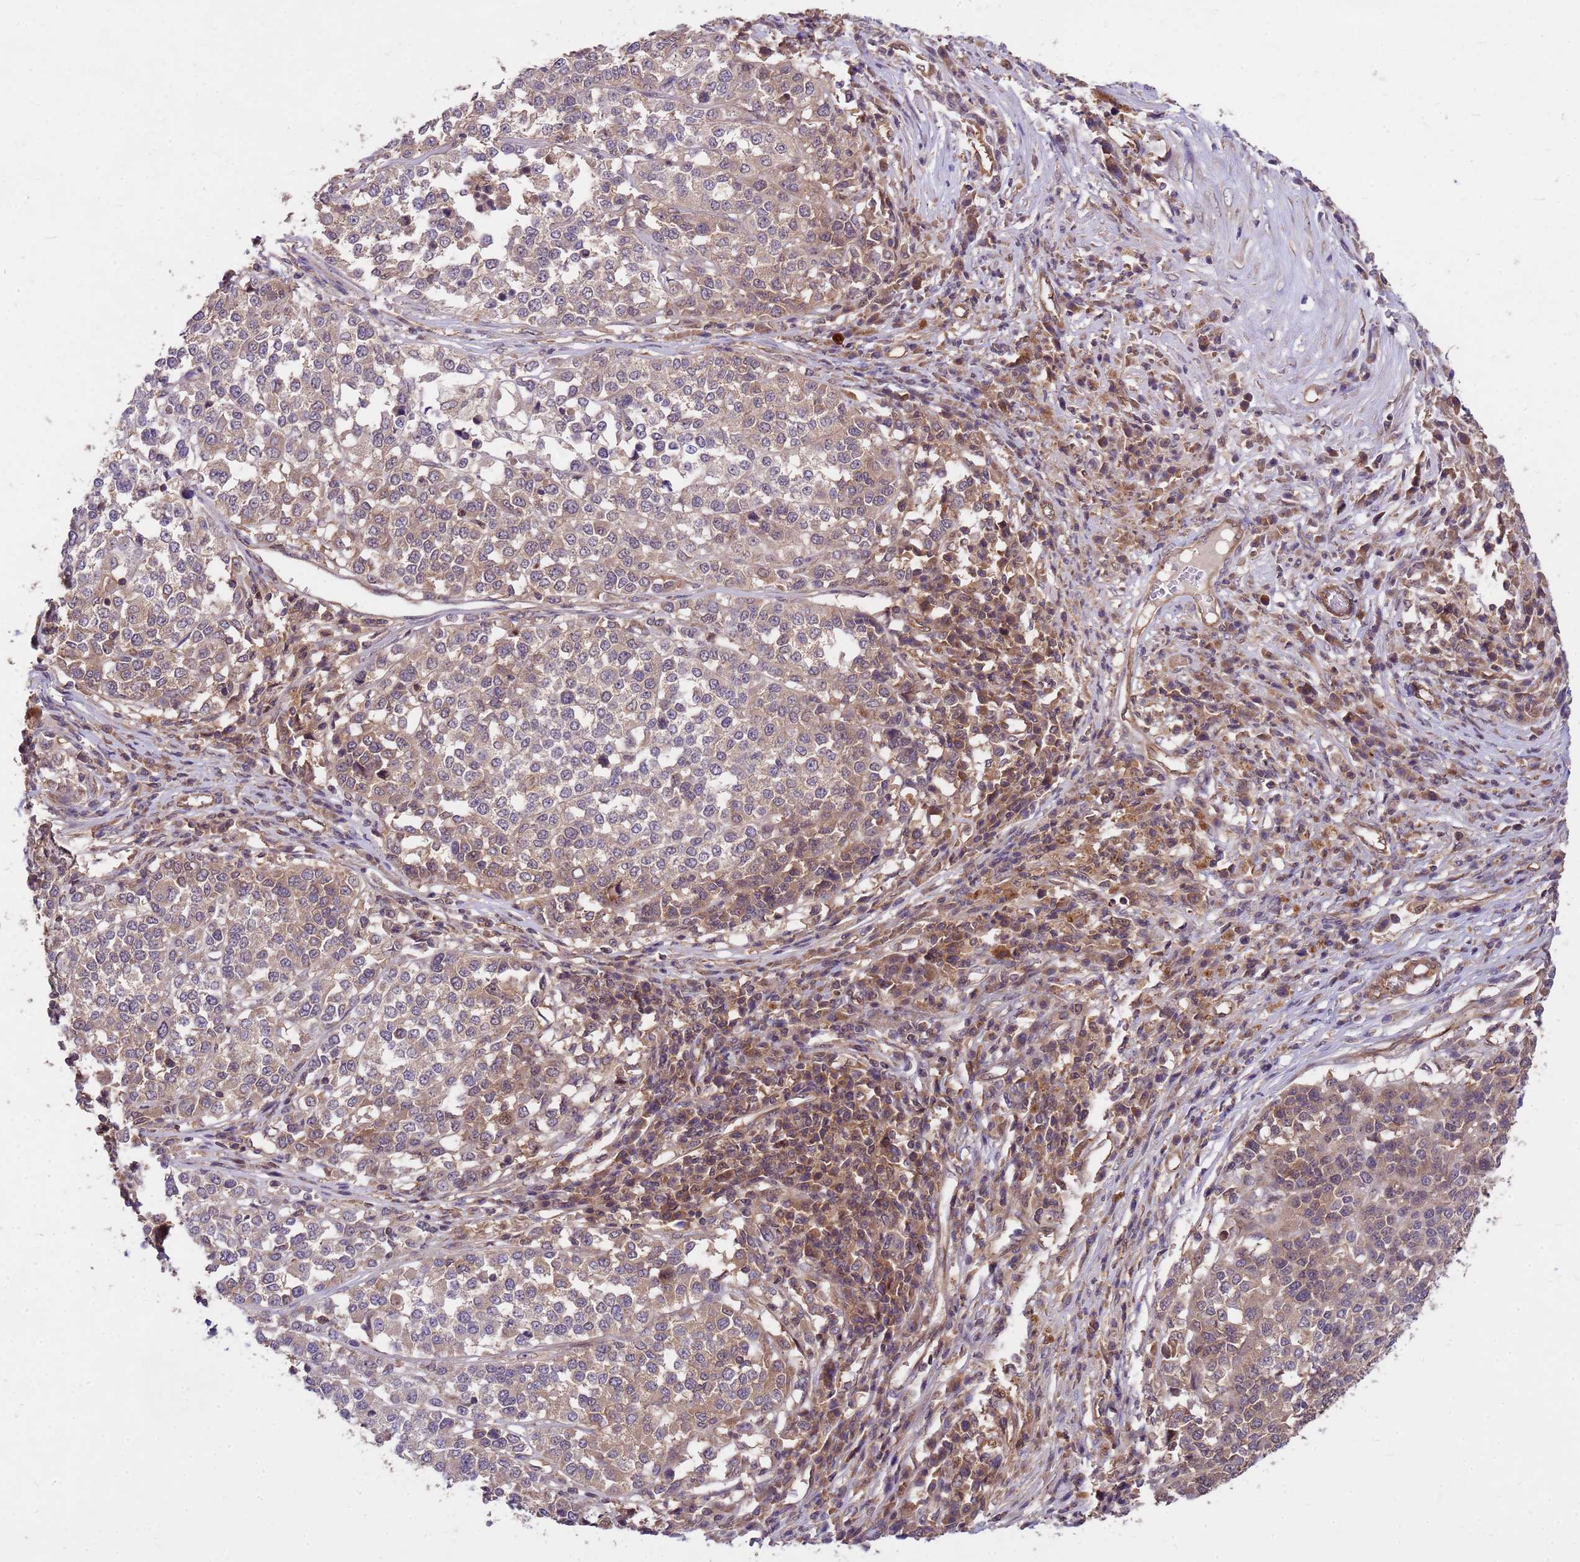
{"staining": {"intensity": "weak", "quantity": "25%-75%", "location": "cytoplasmic/membranous"}, "tissue": "melanoma", "cell_type": "Tumor cells", "image_type": "cancer", "snomed": [{"axis": "morphology", "description": "Malignant melanoma, Metastatic site"}, {"axis": "topography", "description": "Lymph node"}], "caption": "Human melanoma stained with a brown dye reveals weak cytoplasmic/membranous positive expression in approximately 25%-75% of tumor cells.", "gene": "PPP2CB", "patient": {"sex": "male", "age": 44}}